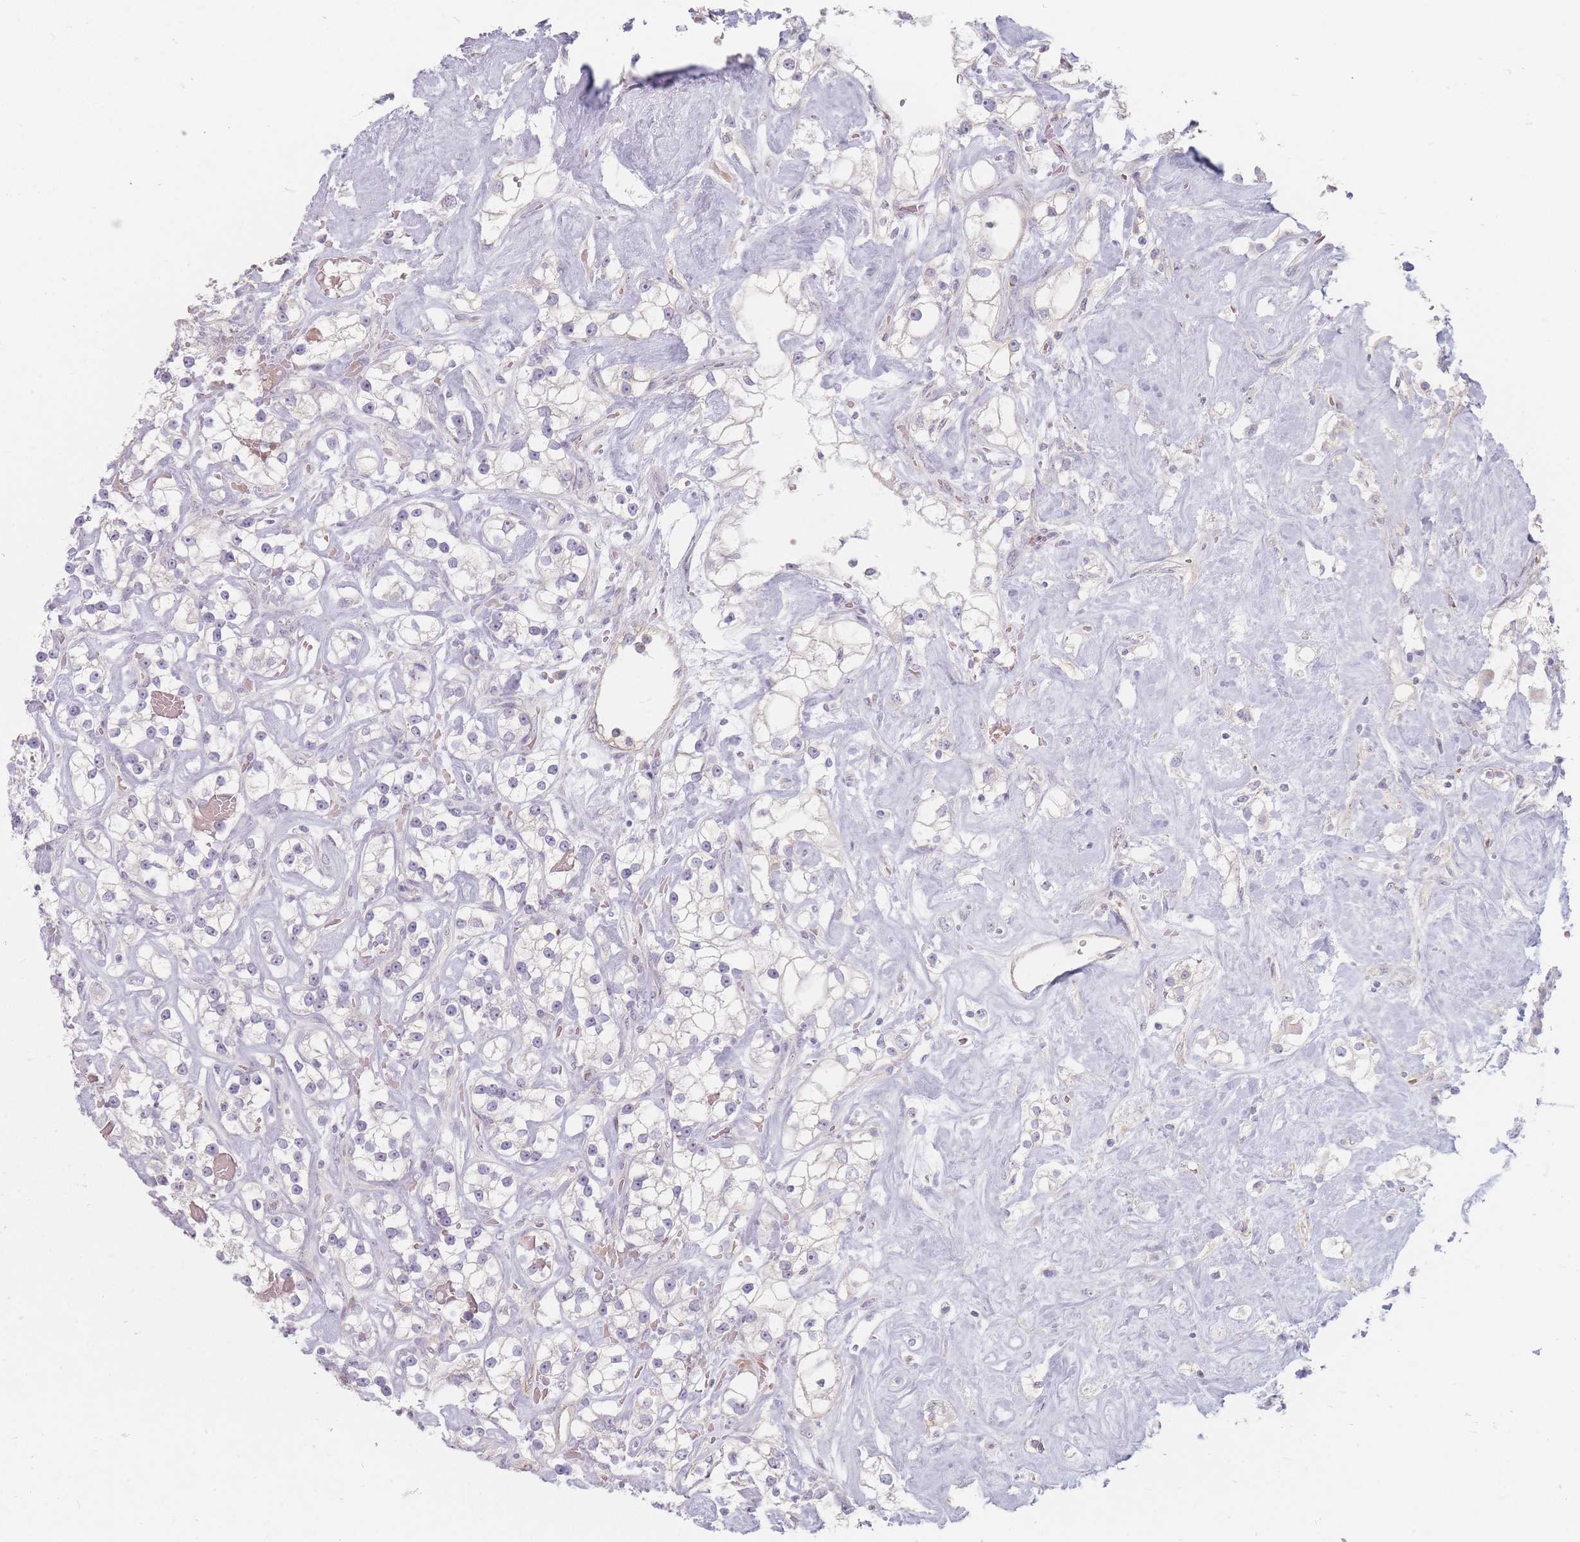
{"staining": {"intensity": "negative", "quantity": "none", "location": "none"}, "tissue": "renal cancer", "cell_type": "Tumor cells", "image_type": "cancer", "snomed": [{"axis": "morphology", "description": "Adenocarcinoma, NOS"}, {"axis": "topography", "description": "Kidney"}], "caption": "An IHC histopathology image of renal adenocarcinoma is shown. There is no staining in tumor cells of renal adenocarcinoma.", "gene": "CHCHD7", "patient": {"sex": "male", "age": 77}}